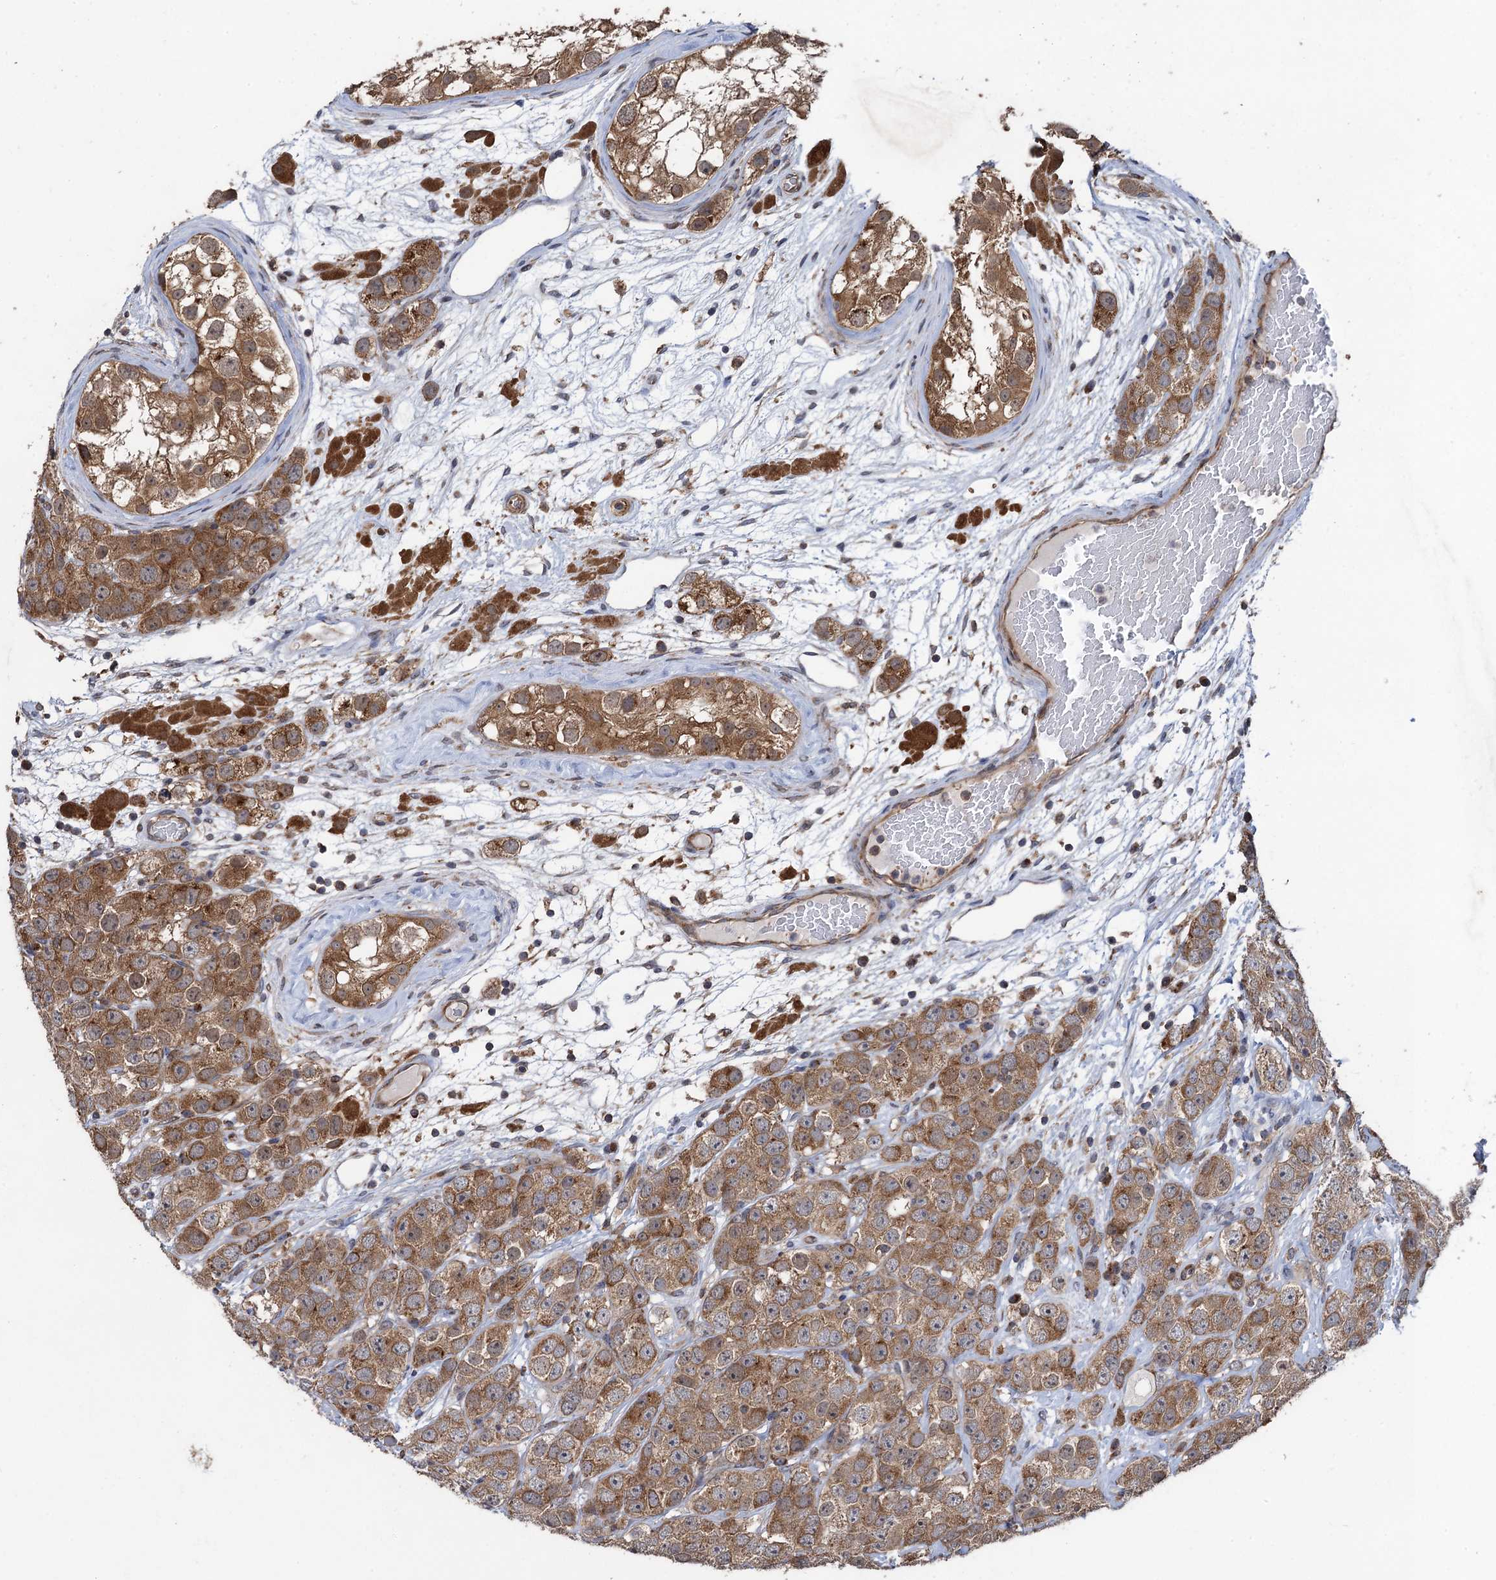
{"staining": {"intensity": "moderate", "quantity": ">75%", "location": "cytoplasmic/membranous"}, "tissue": "testis cancer", "cell_type": "Tumor cells", "image_type": "cancer", "snomed": [{"axis": "morphology", "description": "Seminoma, NOS"}, {"axis": "topography", "description": "Testis"}], "caption": "This image reveals IHC staining of human seminoma (testis), with medium moderate cytoplasmic/membranous expression in approximately >75% of tumor cells.", "gene": "HAUS1", "patient": {"sex": "male", "age": 28}}